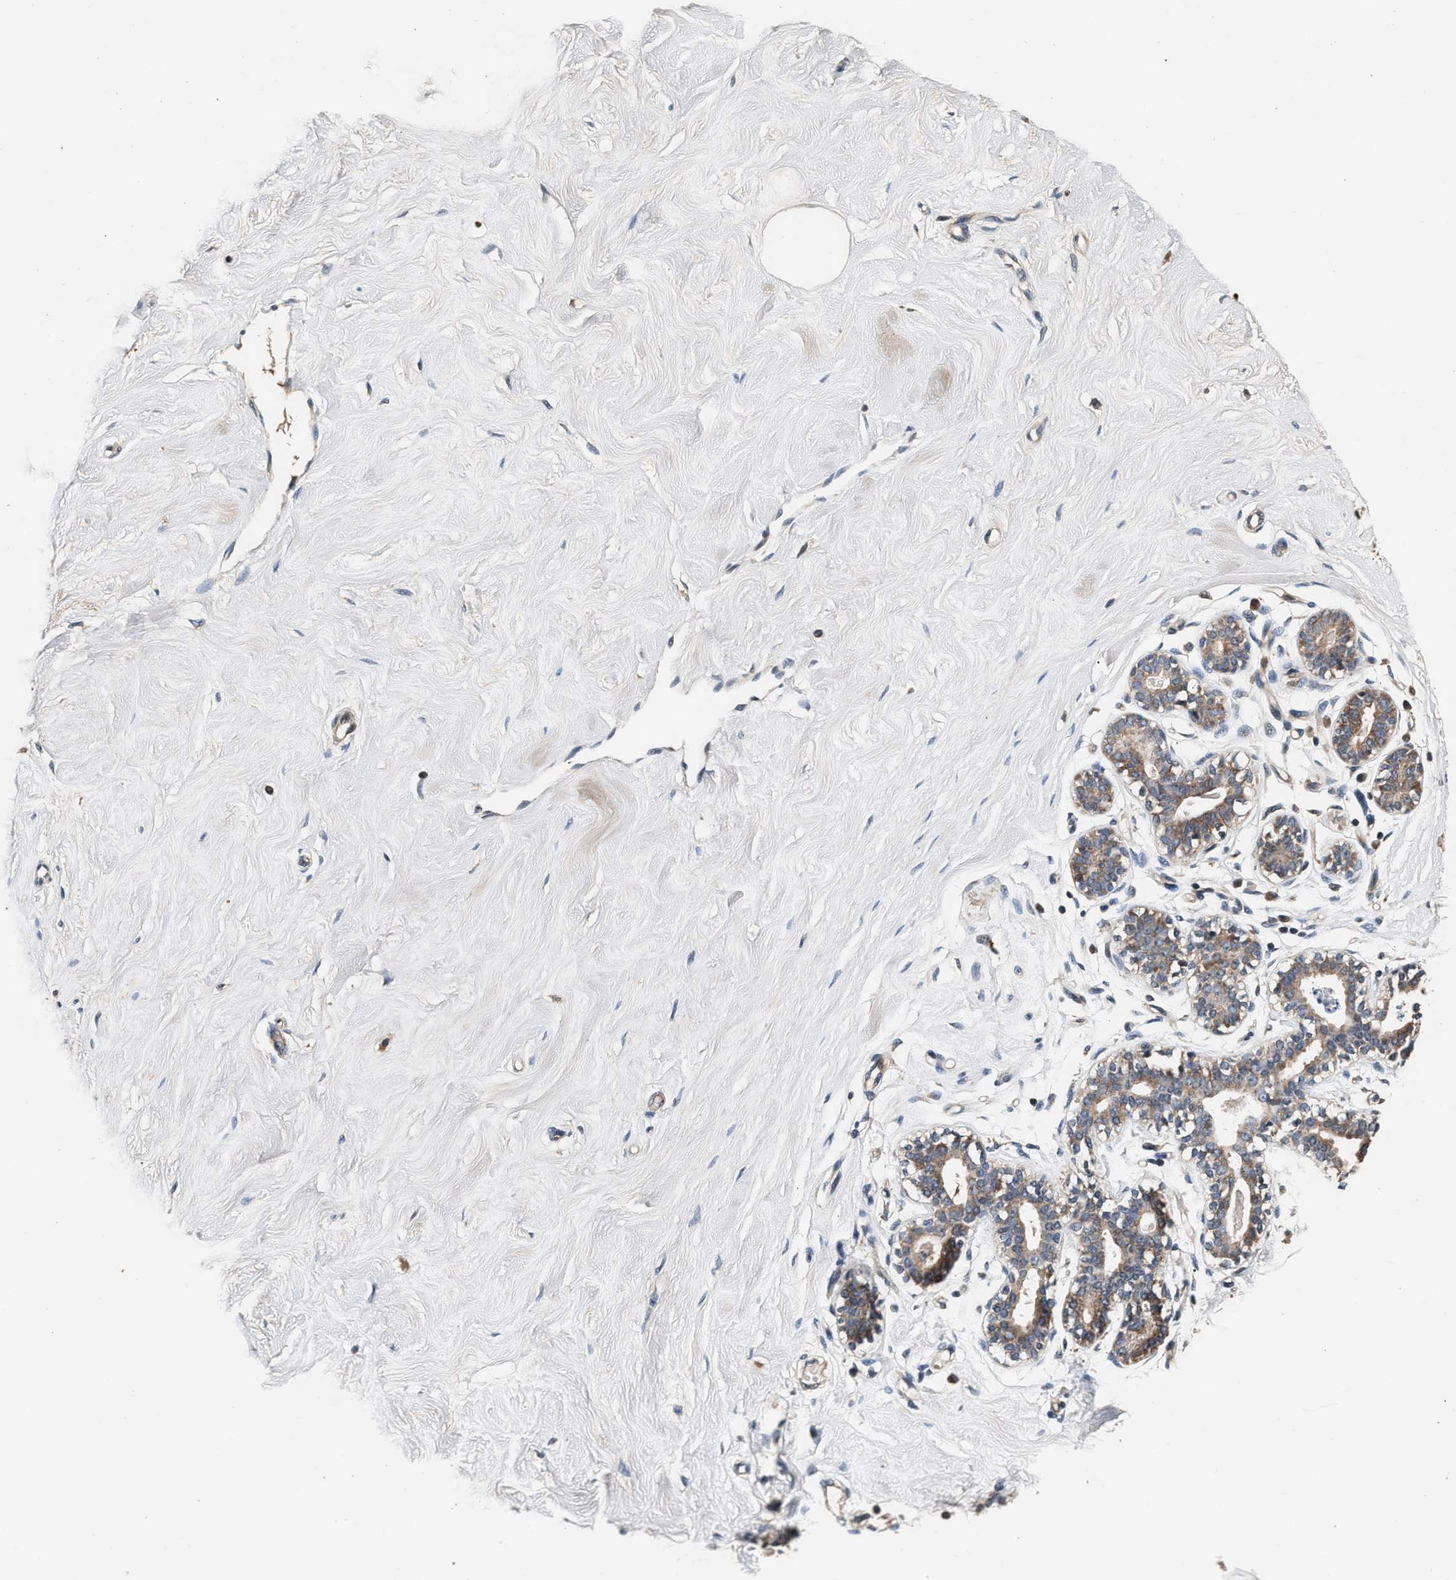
{"staining": {"intensity": "moderate", "quantity": ">75%", "location": "cytoplasmic/membranous"}, "tissue": "breast", "cell_type": "Adipocytes", "image_type": "normal", "snomed": [{"axis": "morphology", "description": "Normal tissue, NOS"}, {"axis": "topography", "description": "Breast"}], "caption": "Breast stained with immunohistochemistry (IHC) exhibits moderate cytoplasmic/membranous staining in approximately >75% of adipocytes.", "gene": "PTGR3", "patient": {"sex": "female", "age": 23}}